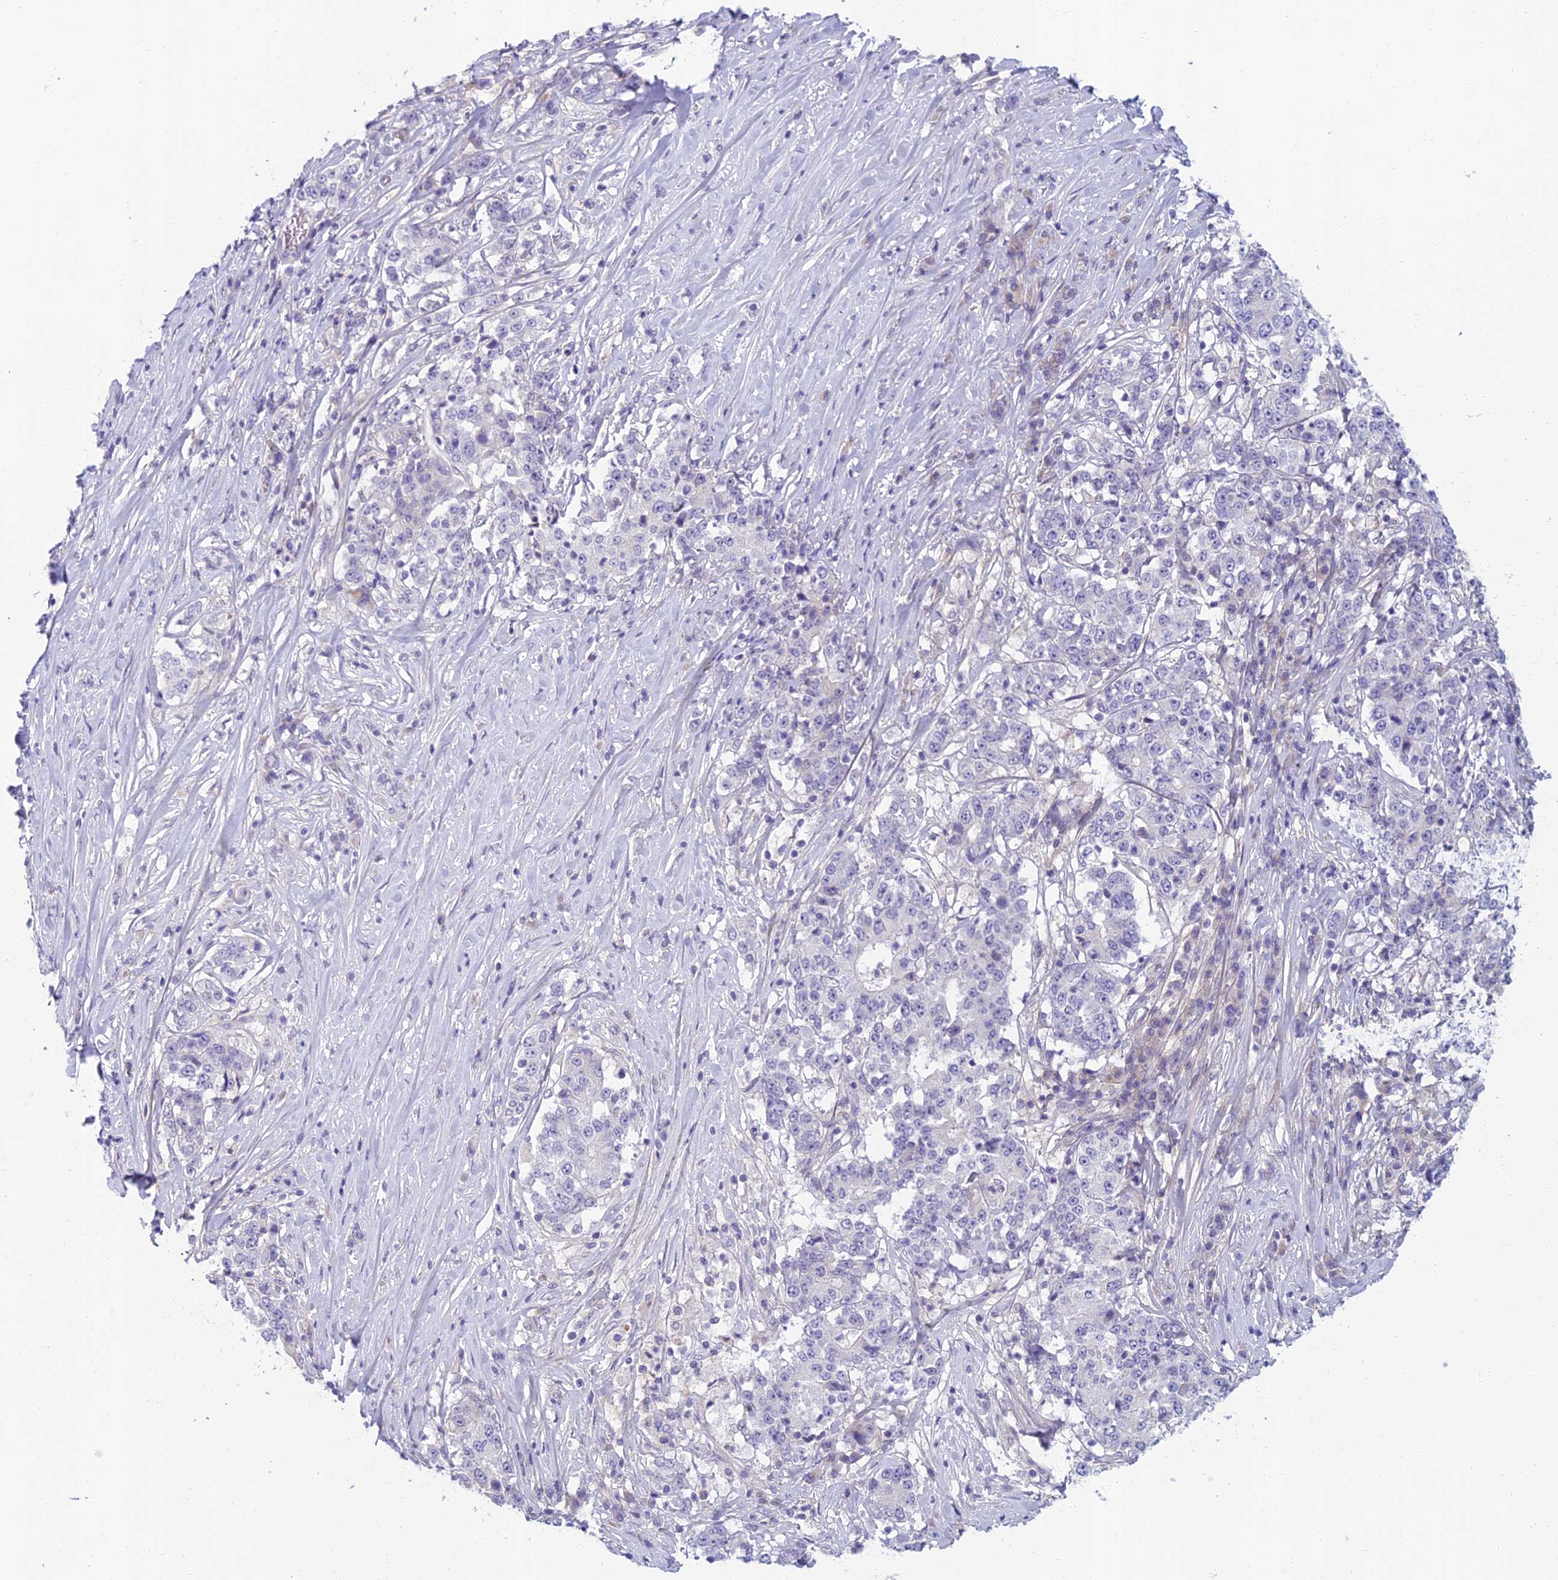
{"staining": {"intensity": "negative", "quantity": "none", "location": "none"}, "tissue": "stomach cancer", "cell_type": "Tumor cells", "image_type": "cancer", "snomed": [{"axis": "morphology", "description": "Adenocarcinoma, NOS"}, {"axis": "topography", "description": "Stomach"}], "caption": "A photomicrograph of human stomach cancer (adenocarcinoma) is negative for staining in tumor cells. The staining was performed using DAB (3,3'-diaminobenzidine) to visualize the protein expression in brown, while the nuclei were stained in blue with hematoxylin (Magnification: 20x).", "gene": "SLC25A41", "patient": {"sex": "male", "age": 59}}